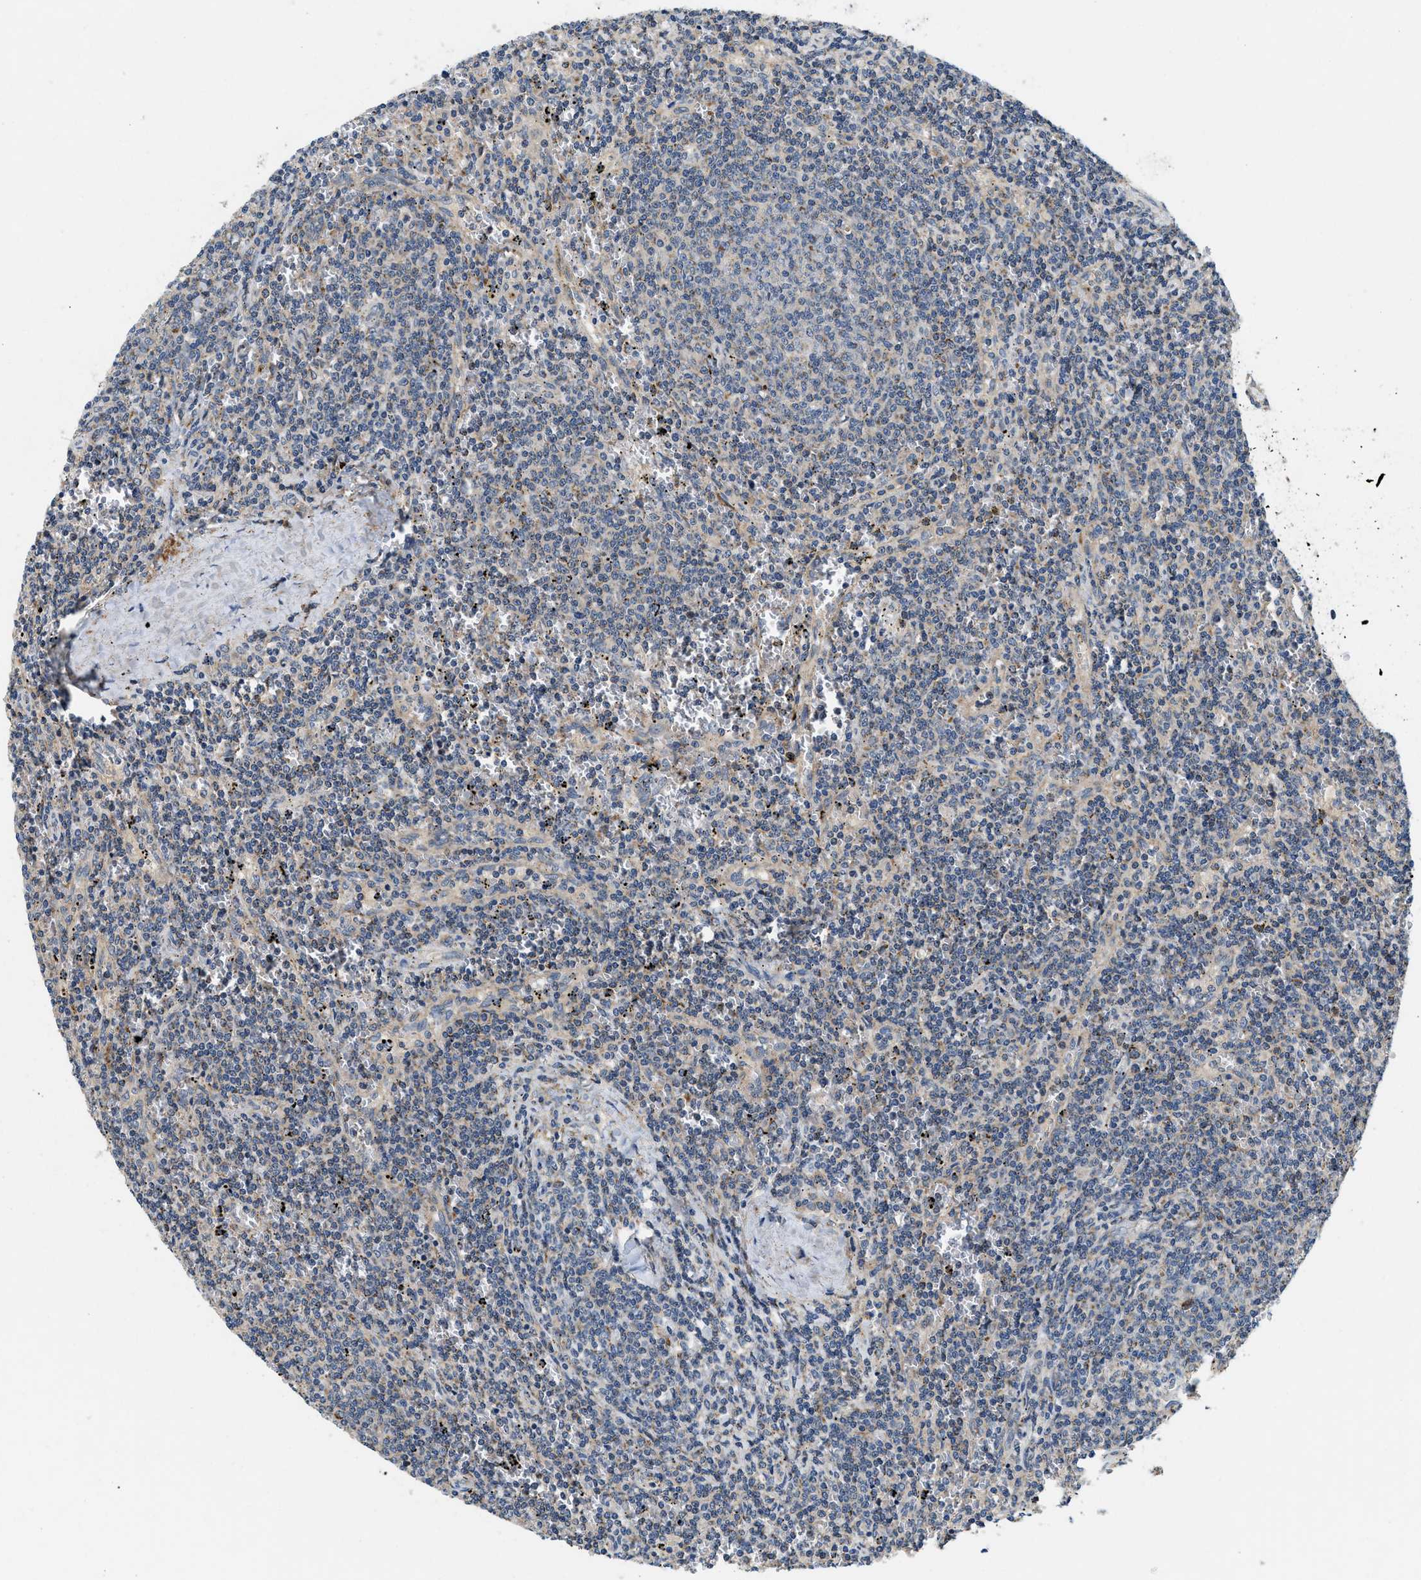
{"staining": {"intensity": "weak", "quantity": "<25%", "location": "cytoplasmic/membranous"}, "tissue": "lymphoma", "cell_type": "Tumor cells", "image_type": "cancer", "snomed": [{"axis": "morphology", "description": "Malignant lymphoma, non-Hodgkin's type, Low grade"}, {"axis": "topography", "description": "Spleen"}], "caption": "Immunohistochemistry of malignant lymphoma, non-Hodgkin's type (low-grade) displays no expression in tumor cells.", "gene": "ZNF599", "patient": {"sex": "female", "age": 50}}